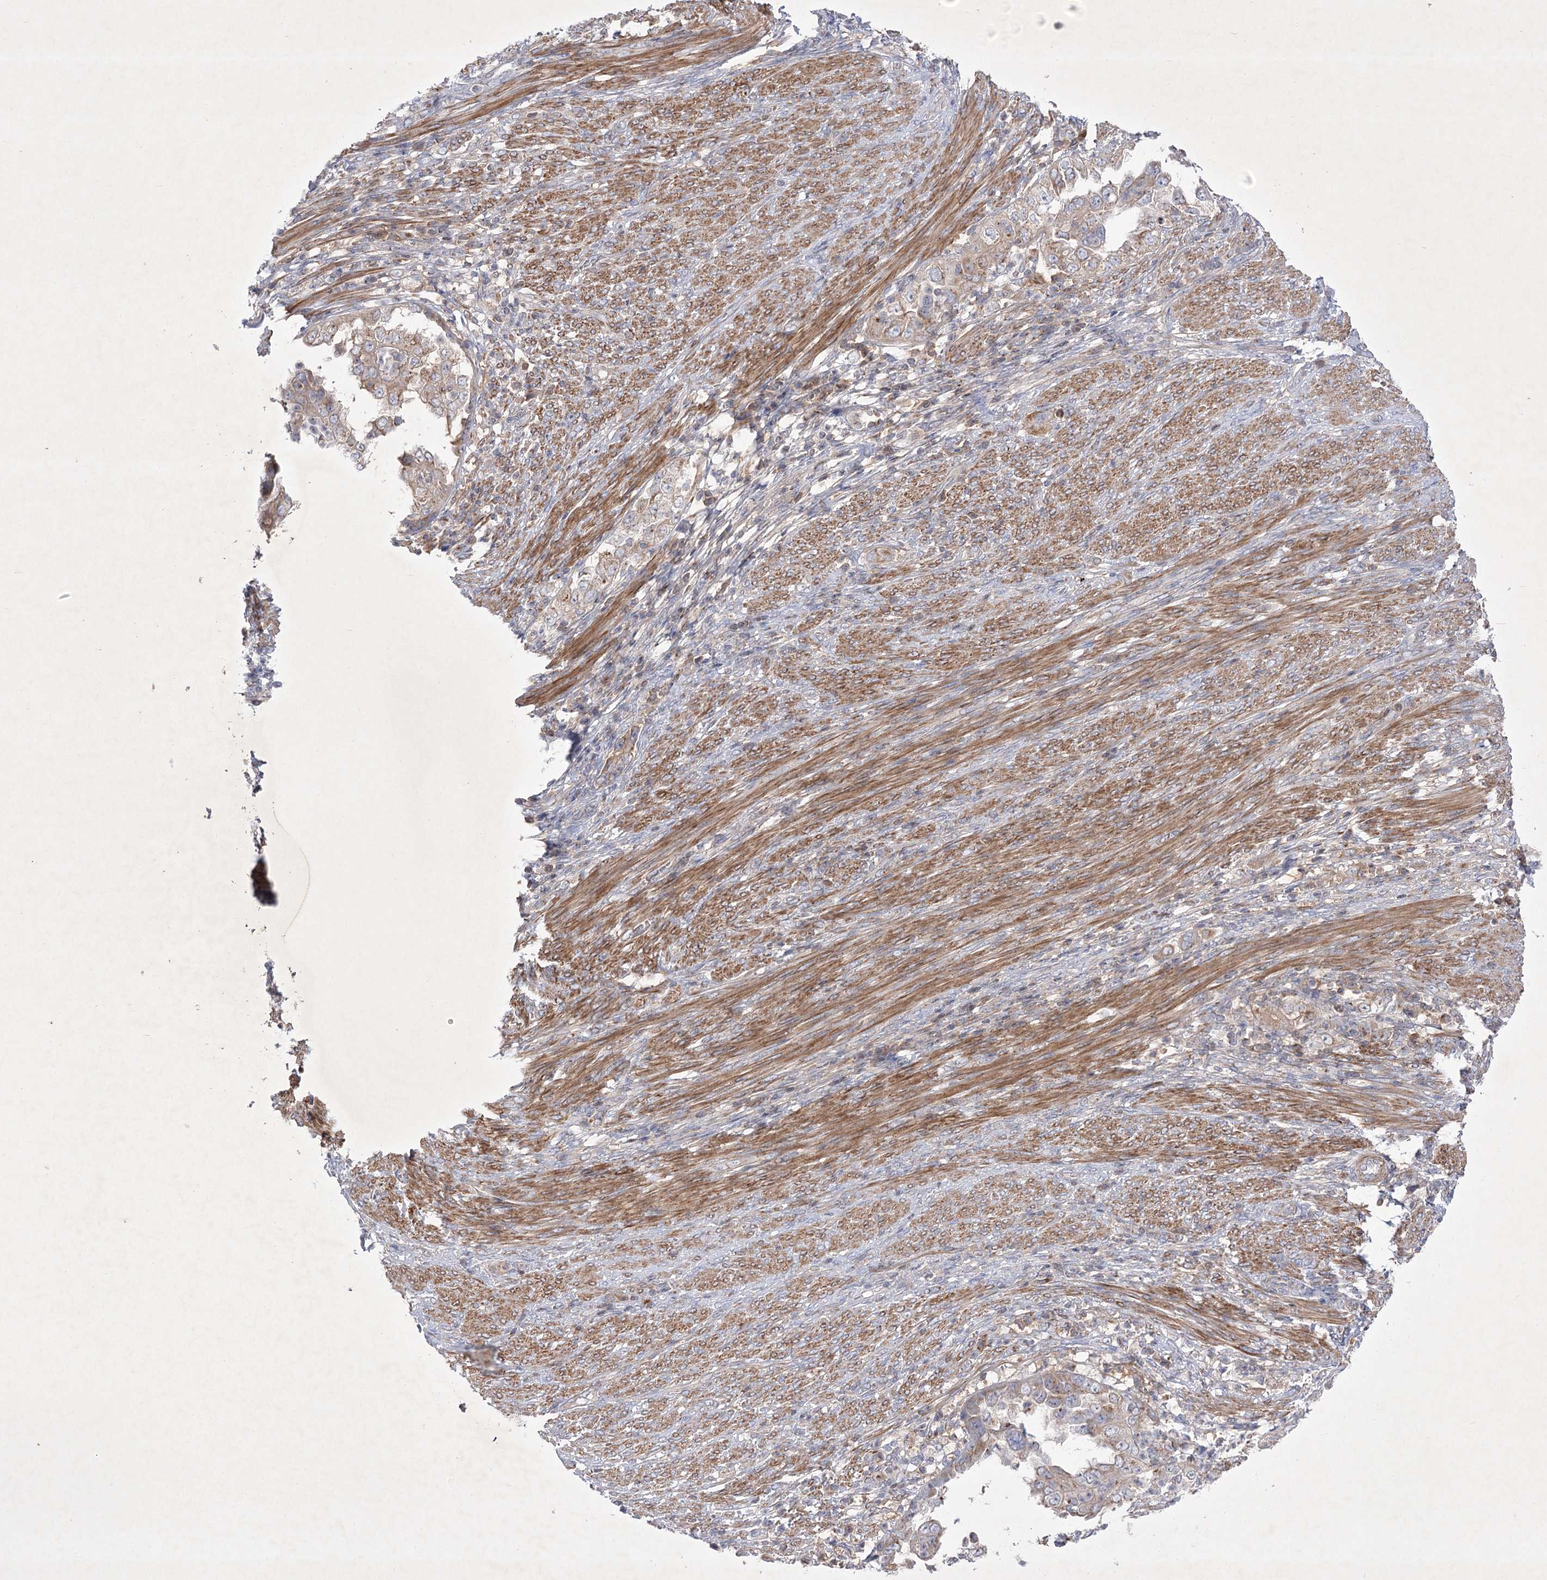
{"staining": {"intensity": "weak", "quantity": ">75%", "location": "cytoplasmic/membranous"}, "tissue": "endometrial cancer", "cell_type": "Tumor cells", "image_type": "cancer", "snomed": [{"axis": "morphology", "description": "Adenocarcinoma, NOS"}, {"axis": "topography", "description": "Endometrium"}], "caption": "A brown stain highlights weak cytoplasmic/membranous positivity of a protein in human endometrial cancer tumor cells.", "gene": "GBF1", "patient": {"sex": "female", "age": 85}}